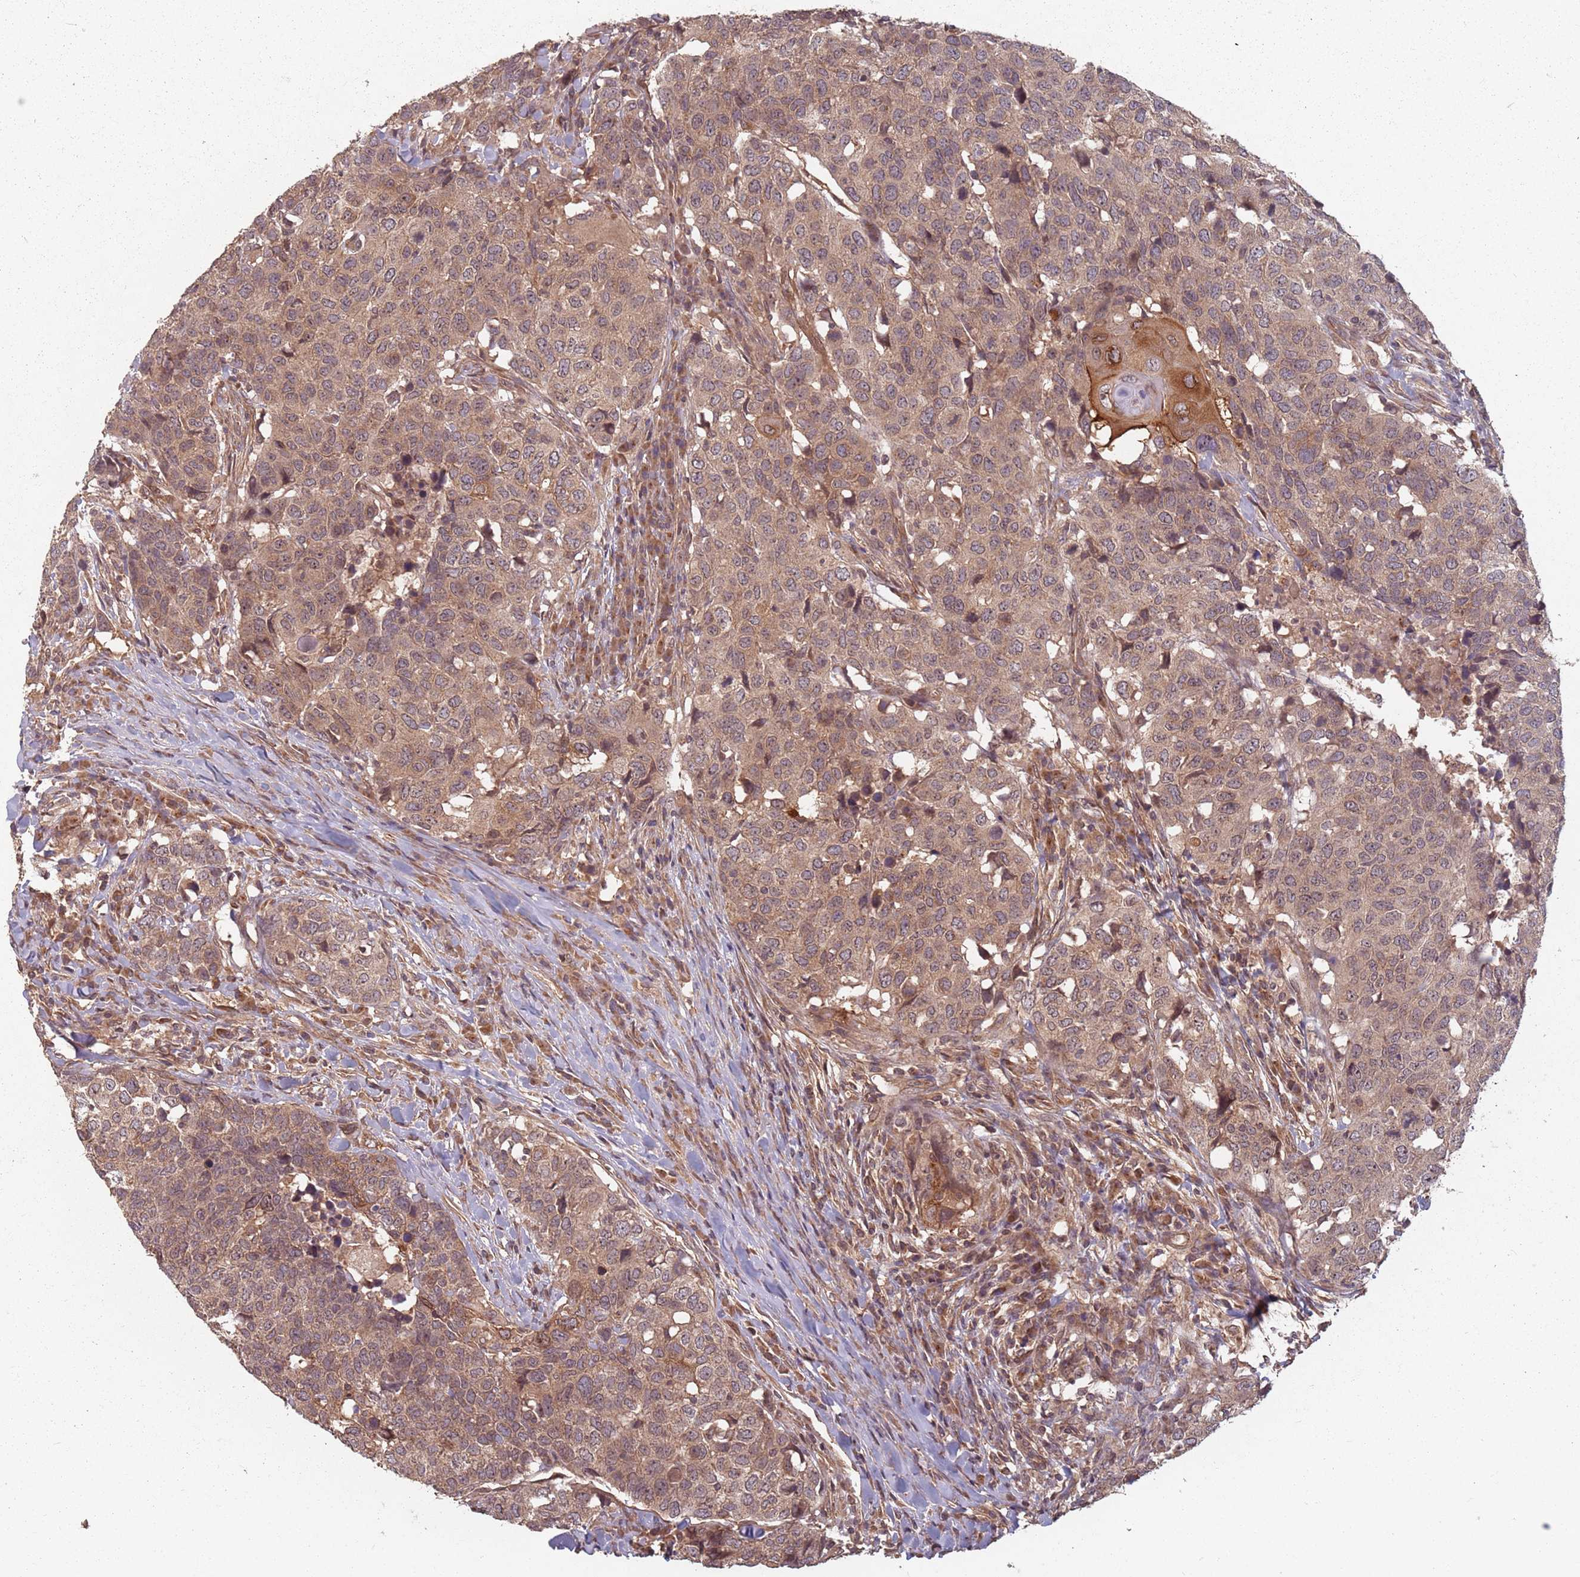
{"staining": {"intensity": "moderate", "quantity": ">75%", "location": "cytoplasmic/membranous"}, "tissue": "head and neck cancer", "cell_type": "Tumor cells", "image_type": "cancer", "snomed": [{"axis": "morphology", "description": "Normal tissue, NOS"}, {"axis": "morphology", "description": "Squamous cell carcinoma, NOS"}, {"axis": "topography", "description": "Skeletal muscle"}, {"axis": "topography", "description": "Vascular tissue"}, {"axis": "topography", "description": "Peripheral nerve tissue"}, {"axis": "topography", "description": "Head-Neck"}], "caption": "The immunohistochemical stain highlights moderate cytoplasmic/membranous expression in tumor cells of head and neck cancer (squamous cell carcinoma) tissue.", "gene": "C3orf14", "patient": {"sex": "male", "age": 66}}